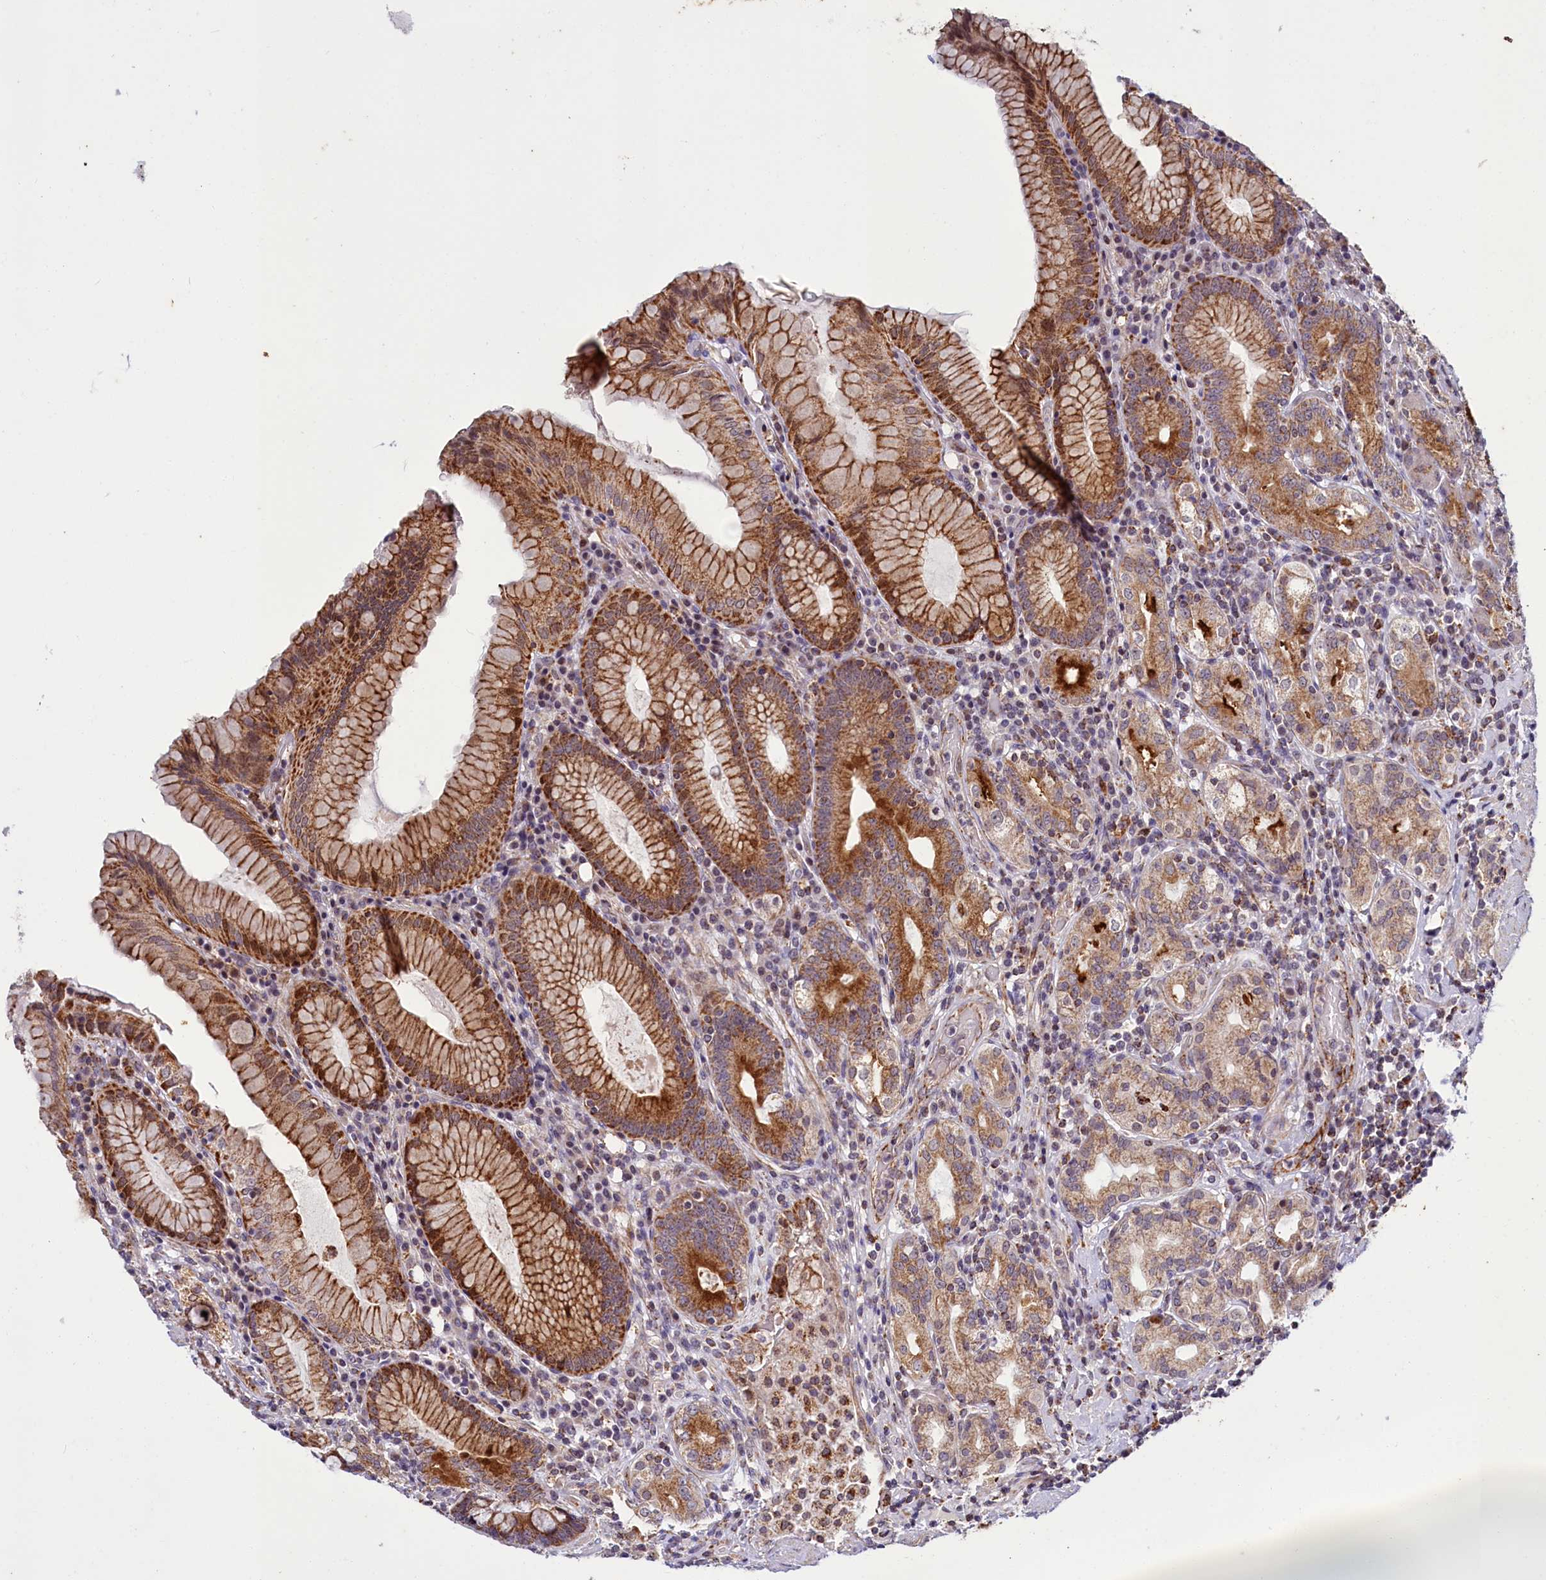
{"staining": {"intensity": "strong", "quantity": "25%-75%", "location": "cytoplasmic/membranous"}, "tissue": "stomach", "cell_type": "Glandular cells", "image_type": "normal", "snomed": [{"axis": "morphology", "description": "Normal tissue, NOS"}, {"axis": "topography", "description": "Stomach, upper"}, {"axis": "topography", "description": "Stomach, lower"}], "caption": "Immunohistochemical staining of unremarkable stomach exhibits strong cytoplasmic/membranous protein expression in approximately 25%-75% of glandular cells. (DAB IHC, brown staining for protein, blue staining for nuclei).", "gene": "DYNC2H1", "patient": {"sex": "female", "age": 76}}